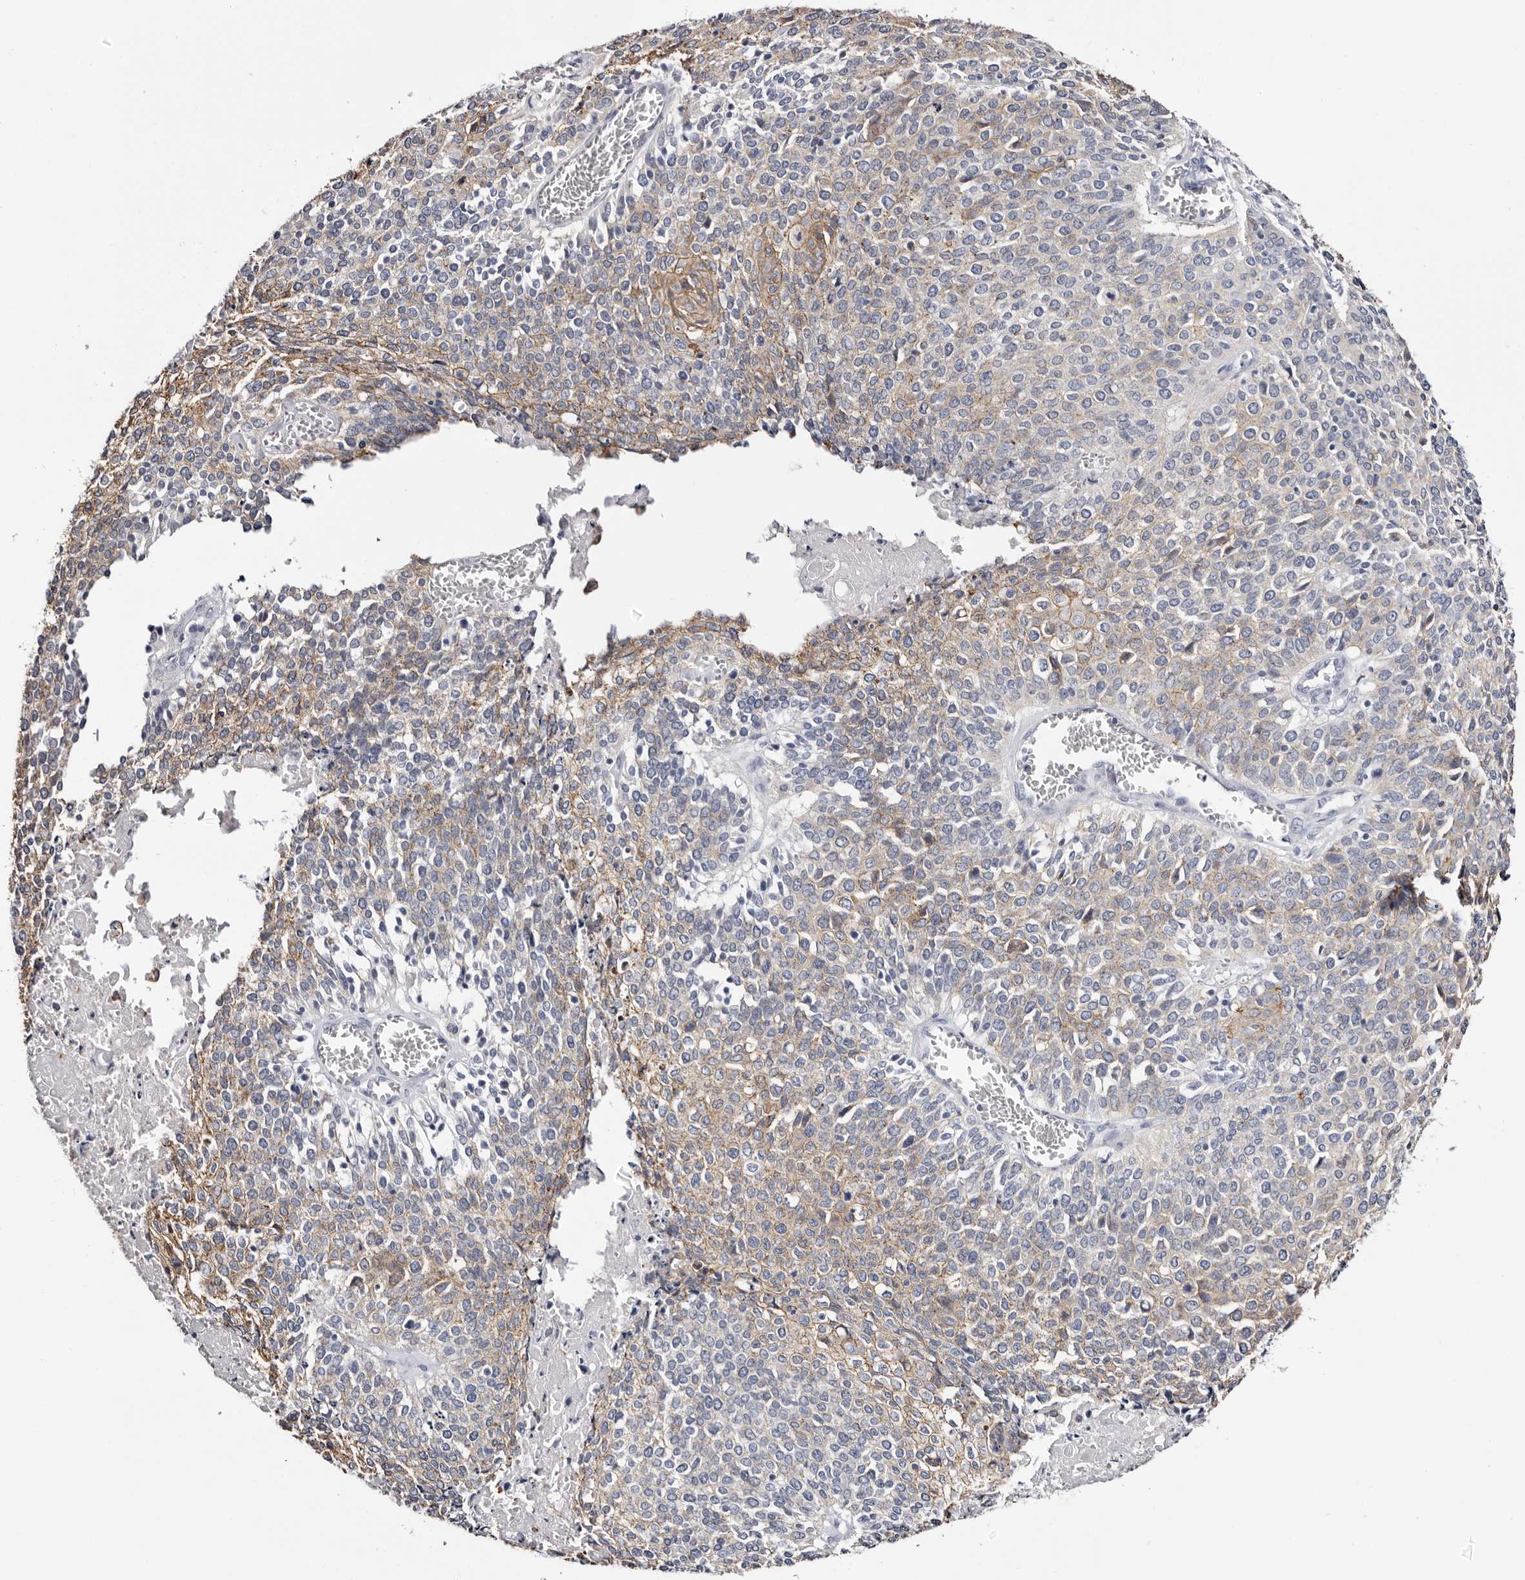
{"staining": {"intensity": "weak", "quantity": "25%-75%", "location": "cytoplasmic/membranous"}, "tissue": "cervical cancer", "cell_type": "Tumor cells", "image_type": "cancer", "snomed": [{"axis": "morphology", "description": "Squamous cell carcinoma, NOS"}, {"axis": "topography", "description": "Cervix"}], "caption": "Immunohistochemical staining of cervical cancer (squamous cell carcinoma) demonstrates low levels of weak cytoplasmic/membranous protein expression in about 25%-75% of tumor cells.", "gene": "ROM1", "patient": {"sex": "female", "age": 39}}